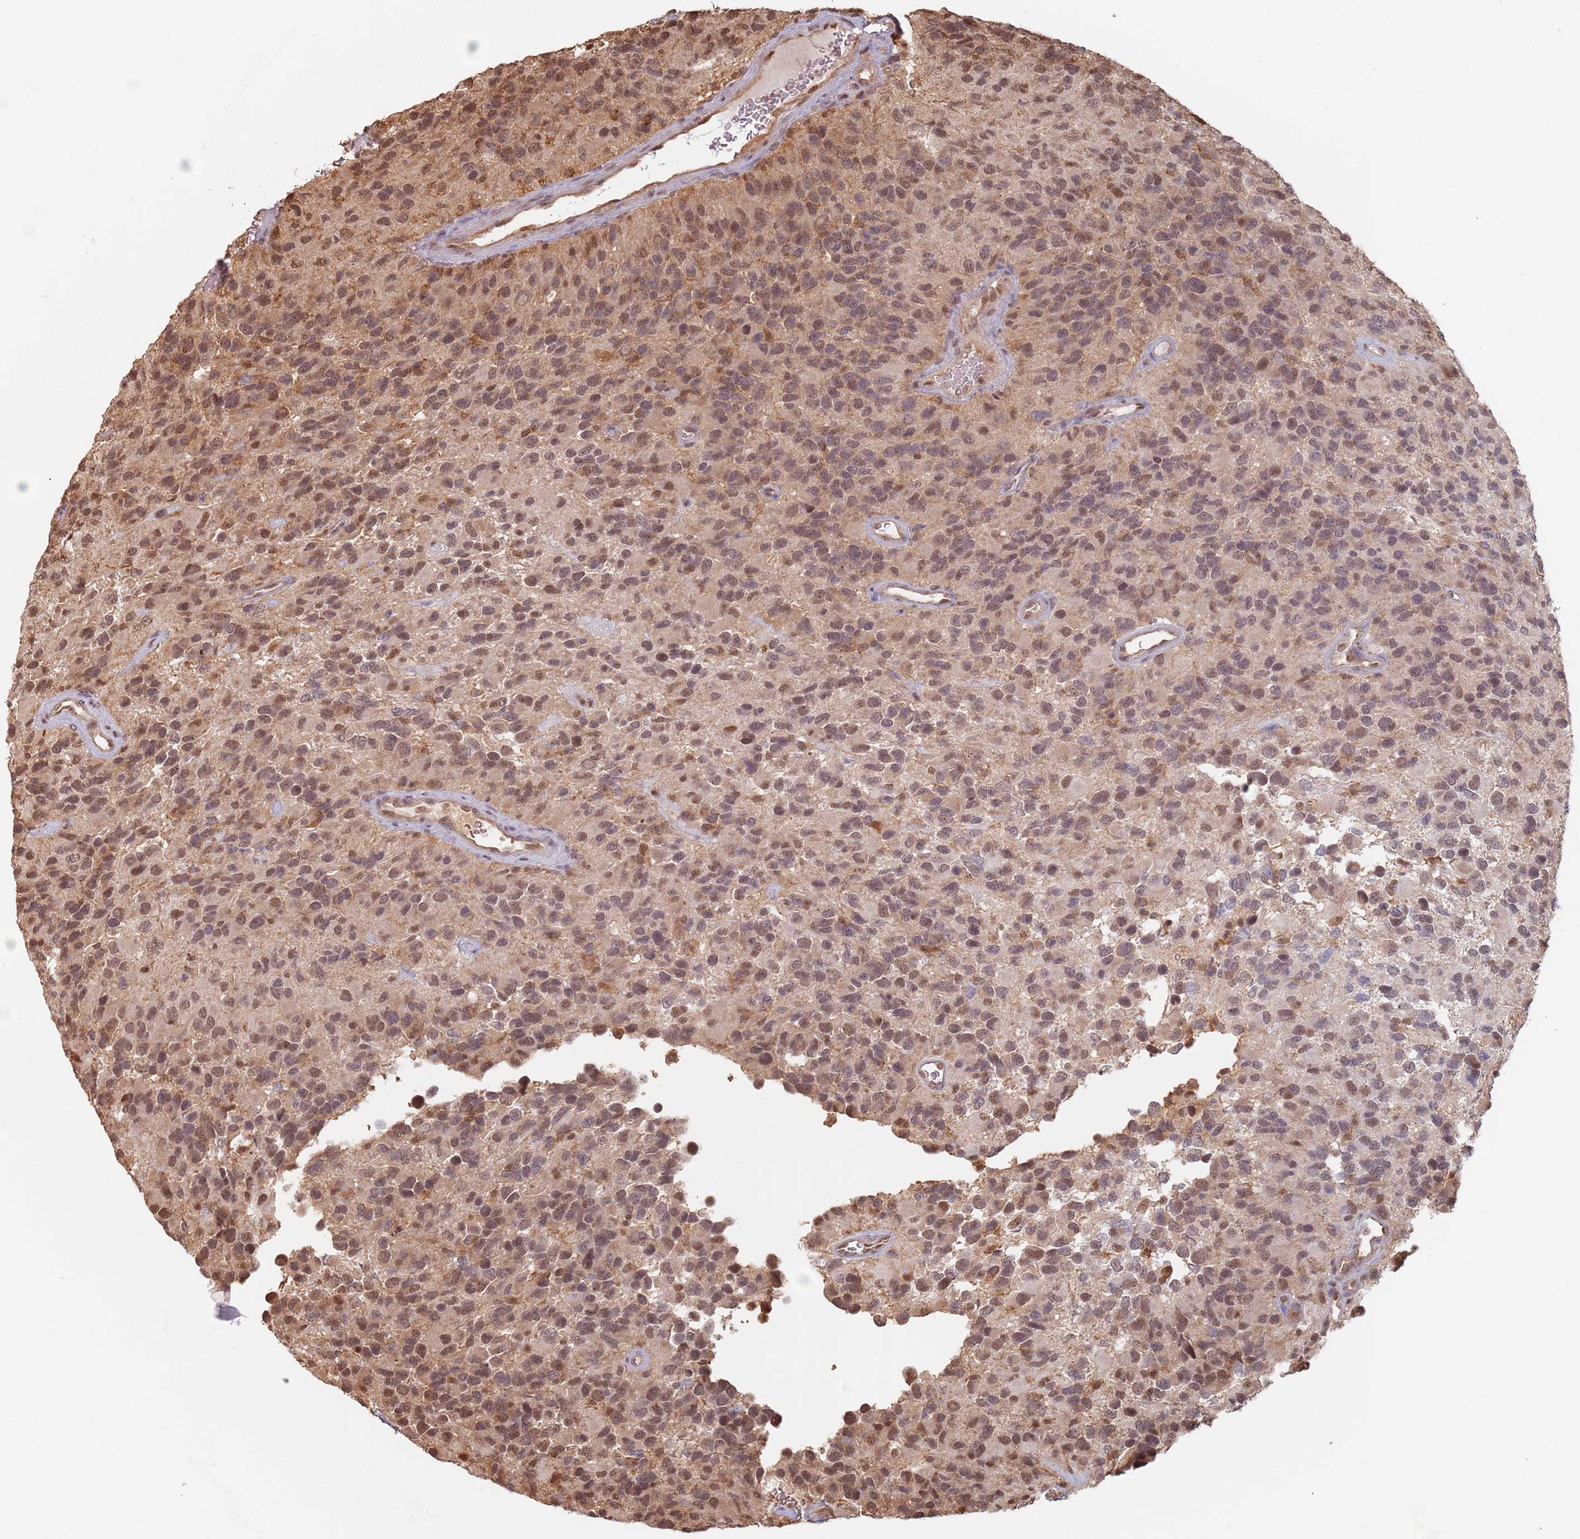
{"staining": {"intensity": "moderate", "quantity": "25%-75%", "location": "nuclear"}, "tissue": "glioma", "cell_type": "Tumor cells", "image_type": "cancer", "snomed": [{"axis": "morphology", "description": "Glioma, malignant, High grade"}, {"axis": "topography", "description": "Brain"}], "caption": "The immunohistochemical stain labels moderate nuclear expression in tumor cells of malignant glioma (high-grade) tissue.", "gene": "PLSCR5", "patient": {"sex": "male", "age": 77}}